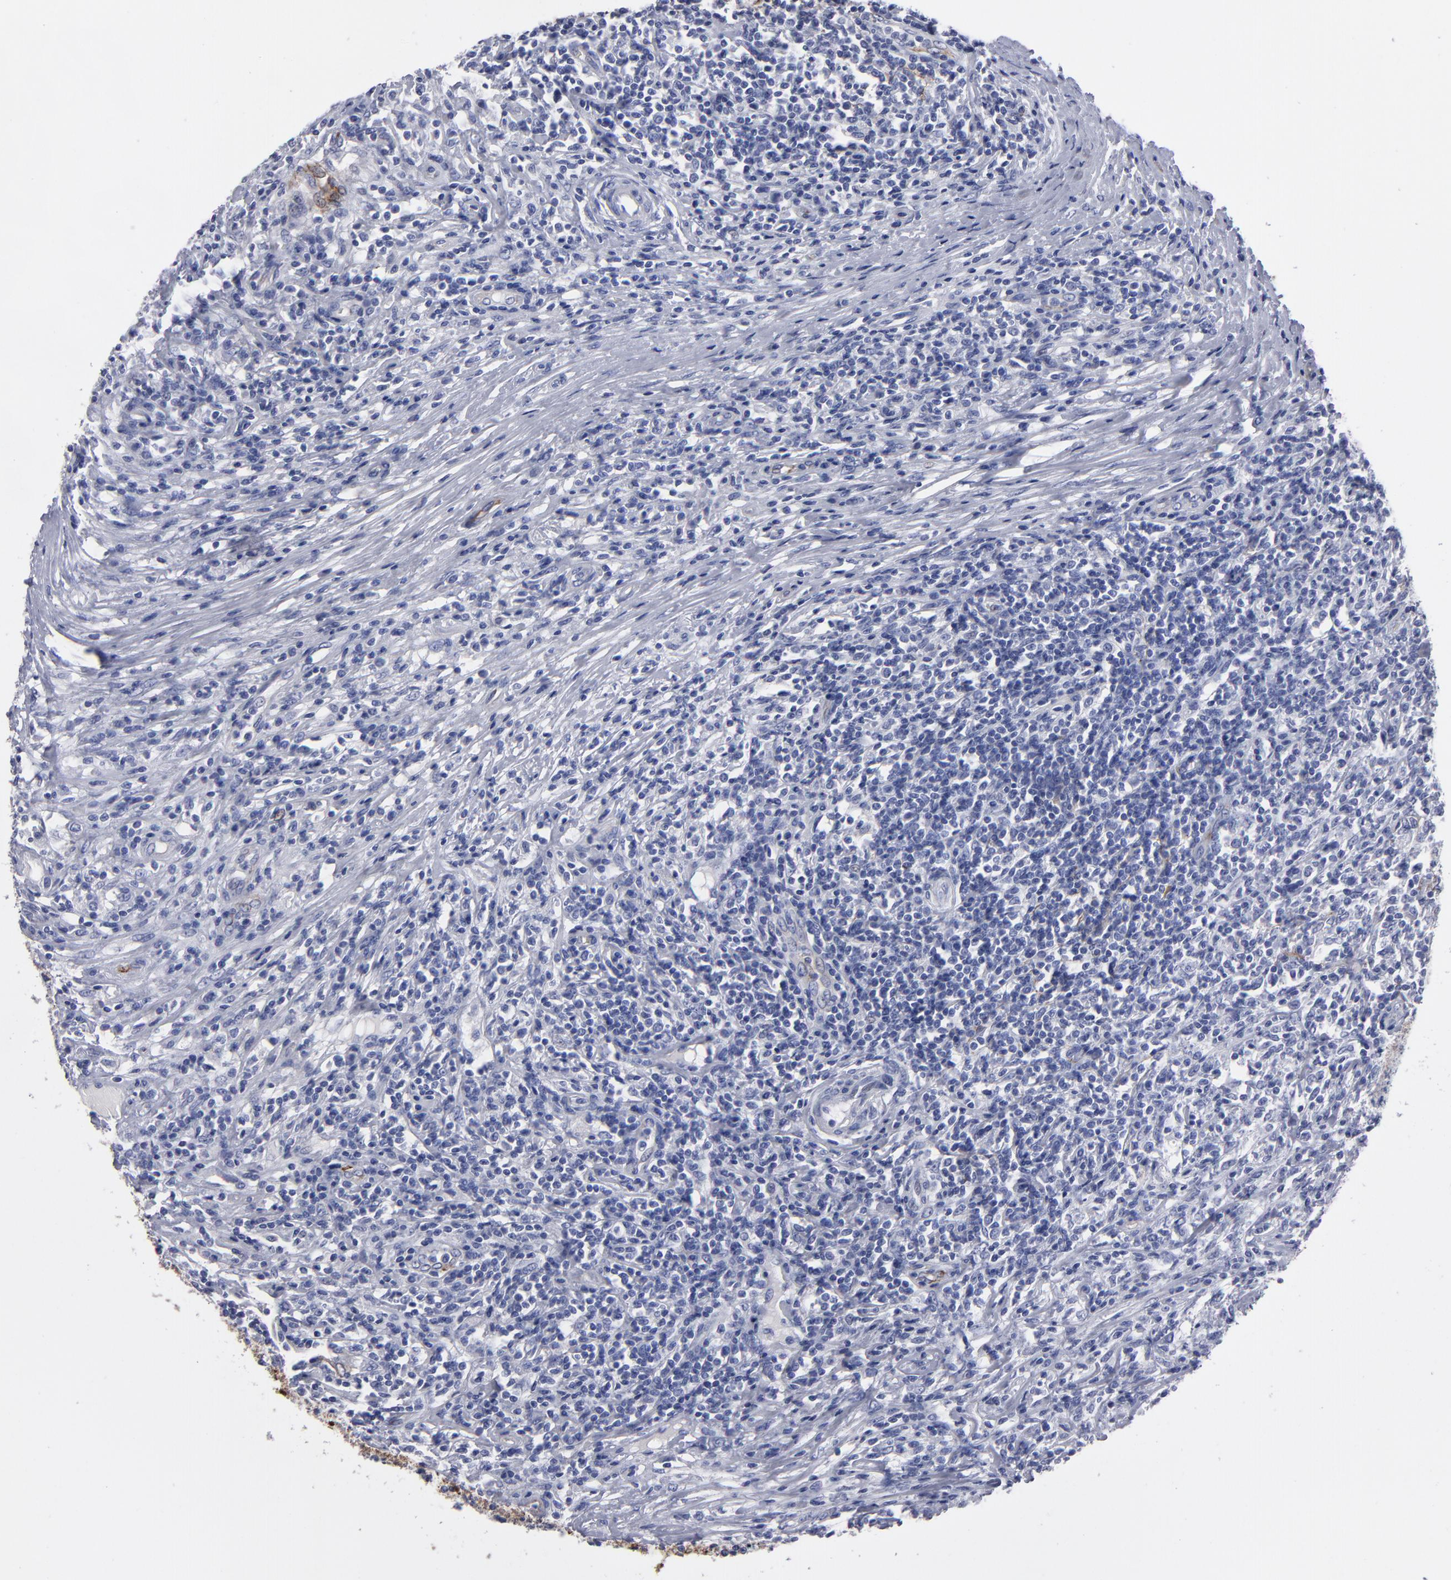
{"staining": {"intensity": "negative", "quantity": "none", "location": "none"}, "tissue": "lymphoma", "cell_type": "Tumor cells", "image_type": "cancer", "snomed": [{"axis": "morphology", "description": "Malignant lymphoma, non-Hodgkin's type, High grade"}, {"axis": "topography", "description": "Lymph node"}], "caption": "Tumor cells are negative for protein expression in human malignant lymphoma, non-Hodgkin's type (high-grade).", "gene": "CADM3", "patient": {"sex": "female", "age": 84}}